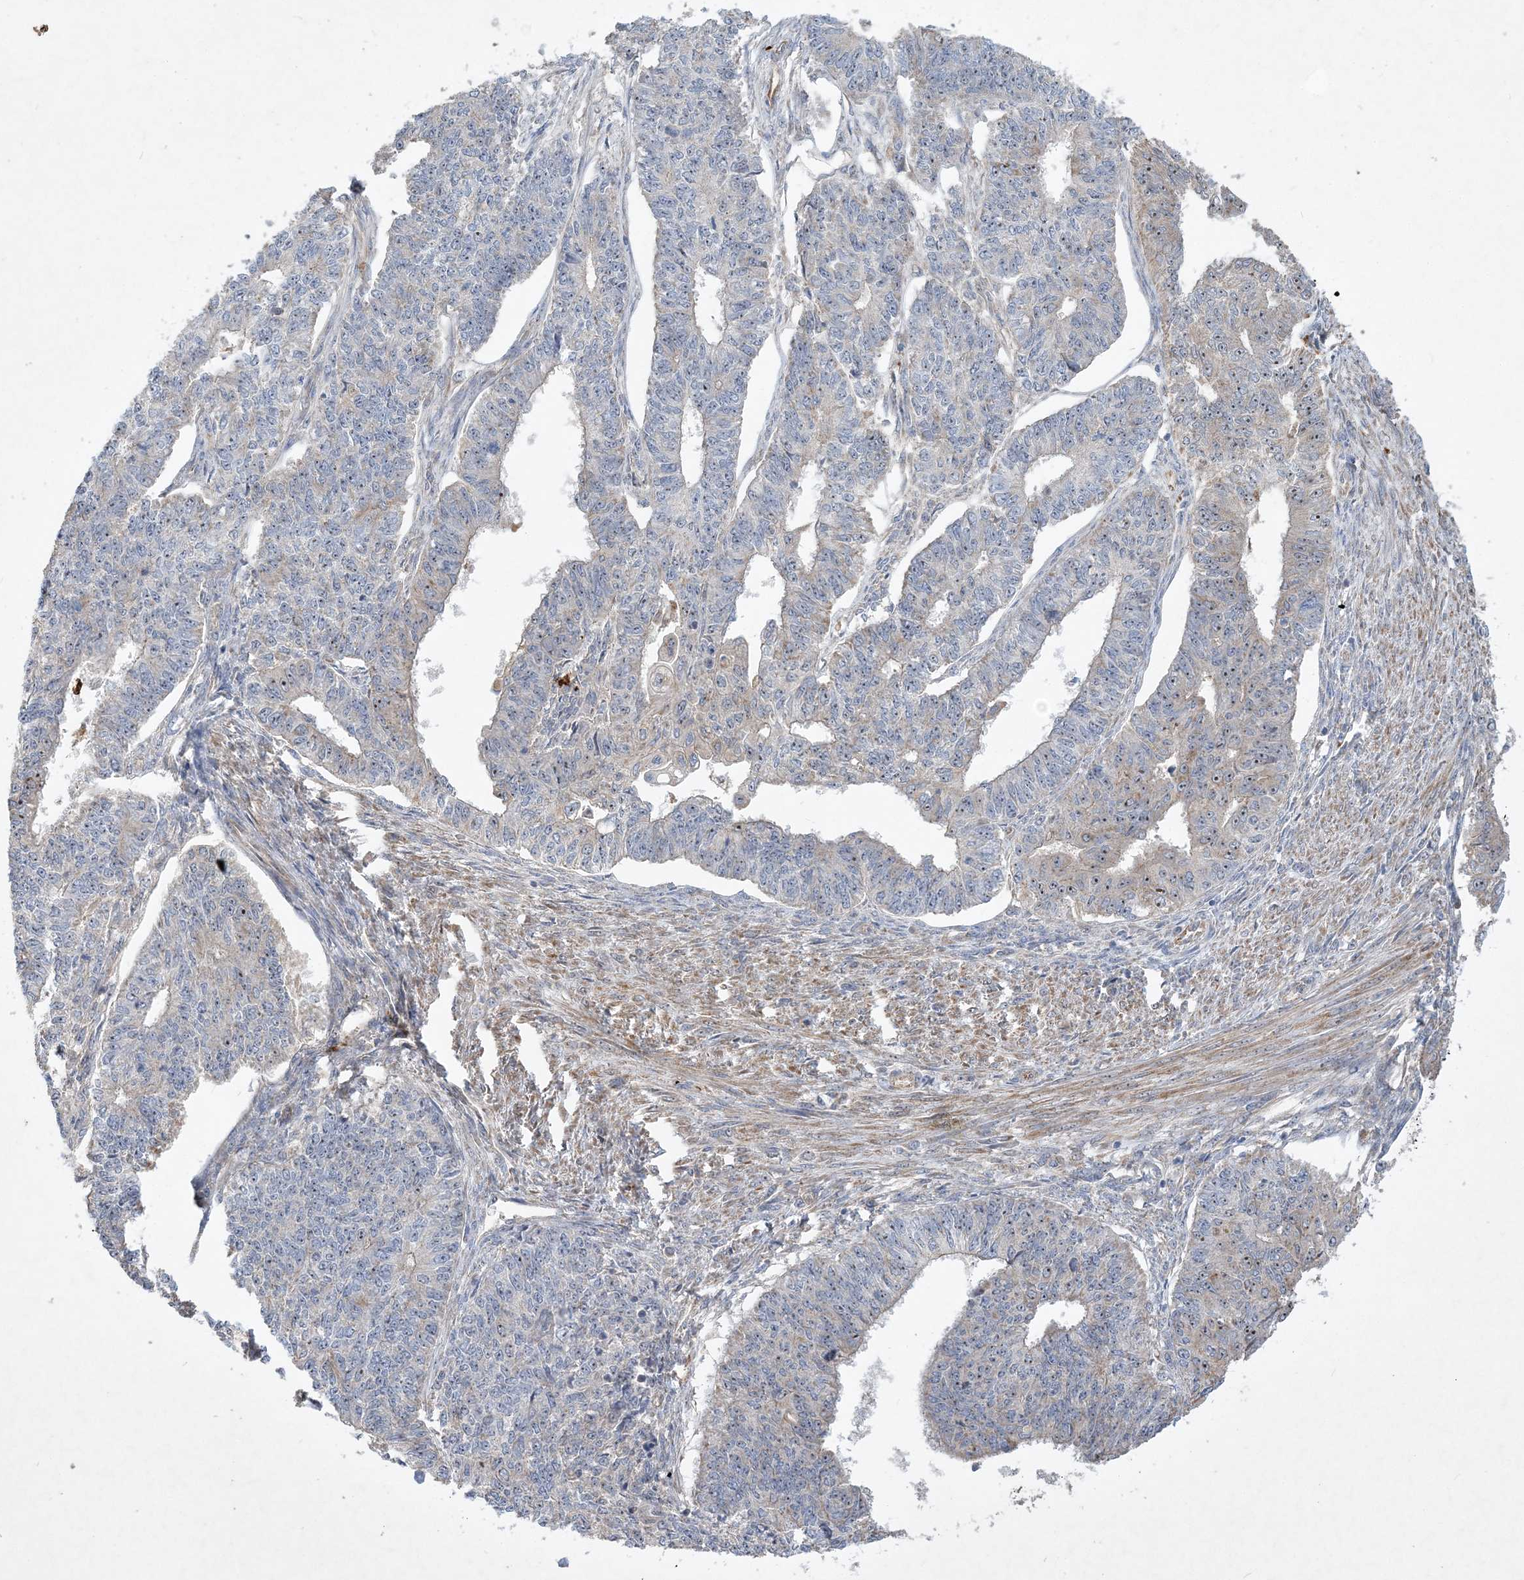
{"staining": {"intensity": "weak", "quantity": "25%-75%", "location": "cytoplasmic/membranous,nuclear"}, "tissue": "endometrial cancer", "cell_type": "Tumor cells", "image_type": "cancer", "snomed": [{"axis": "morphology", "description": "Adenocarcinoma, NOS"}, {"axis": "topography", "description": "Endometrium"}], "caption": "A micrograph of human adenocarcinoma (endometrial) stained for a protein demonstrates weak cytoplasmic/membranous and nuclear brown staining in tumor cells.", "gene": "FEZ2", "patient": {"sex": "female", "age": 32}}